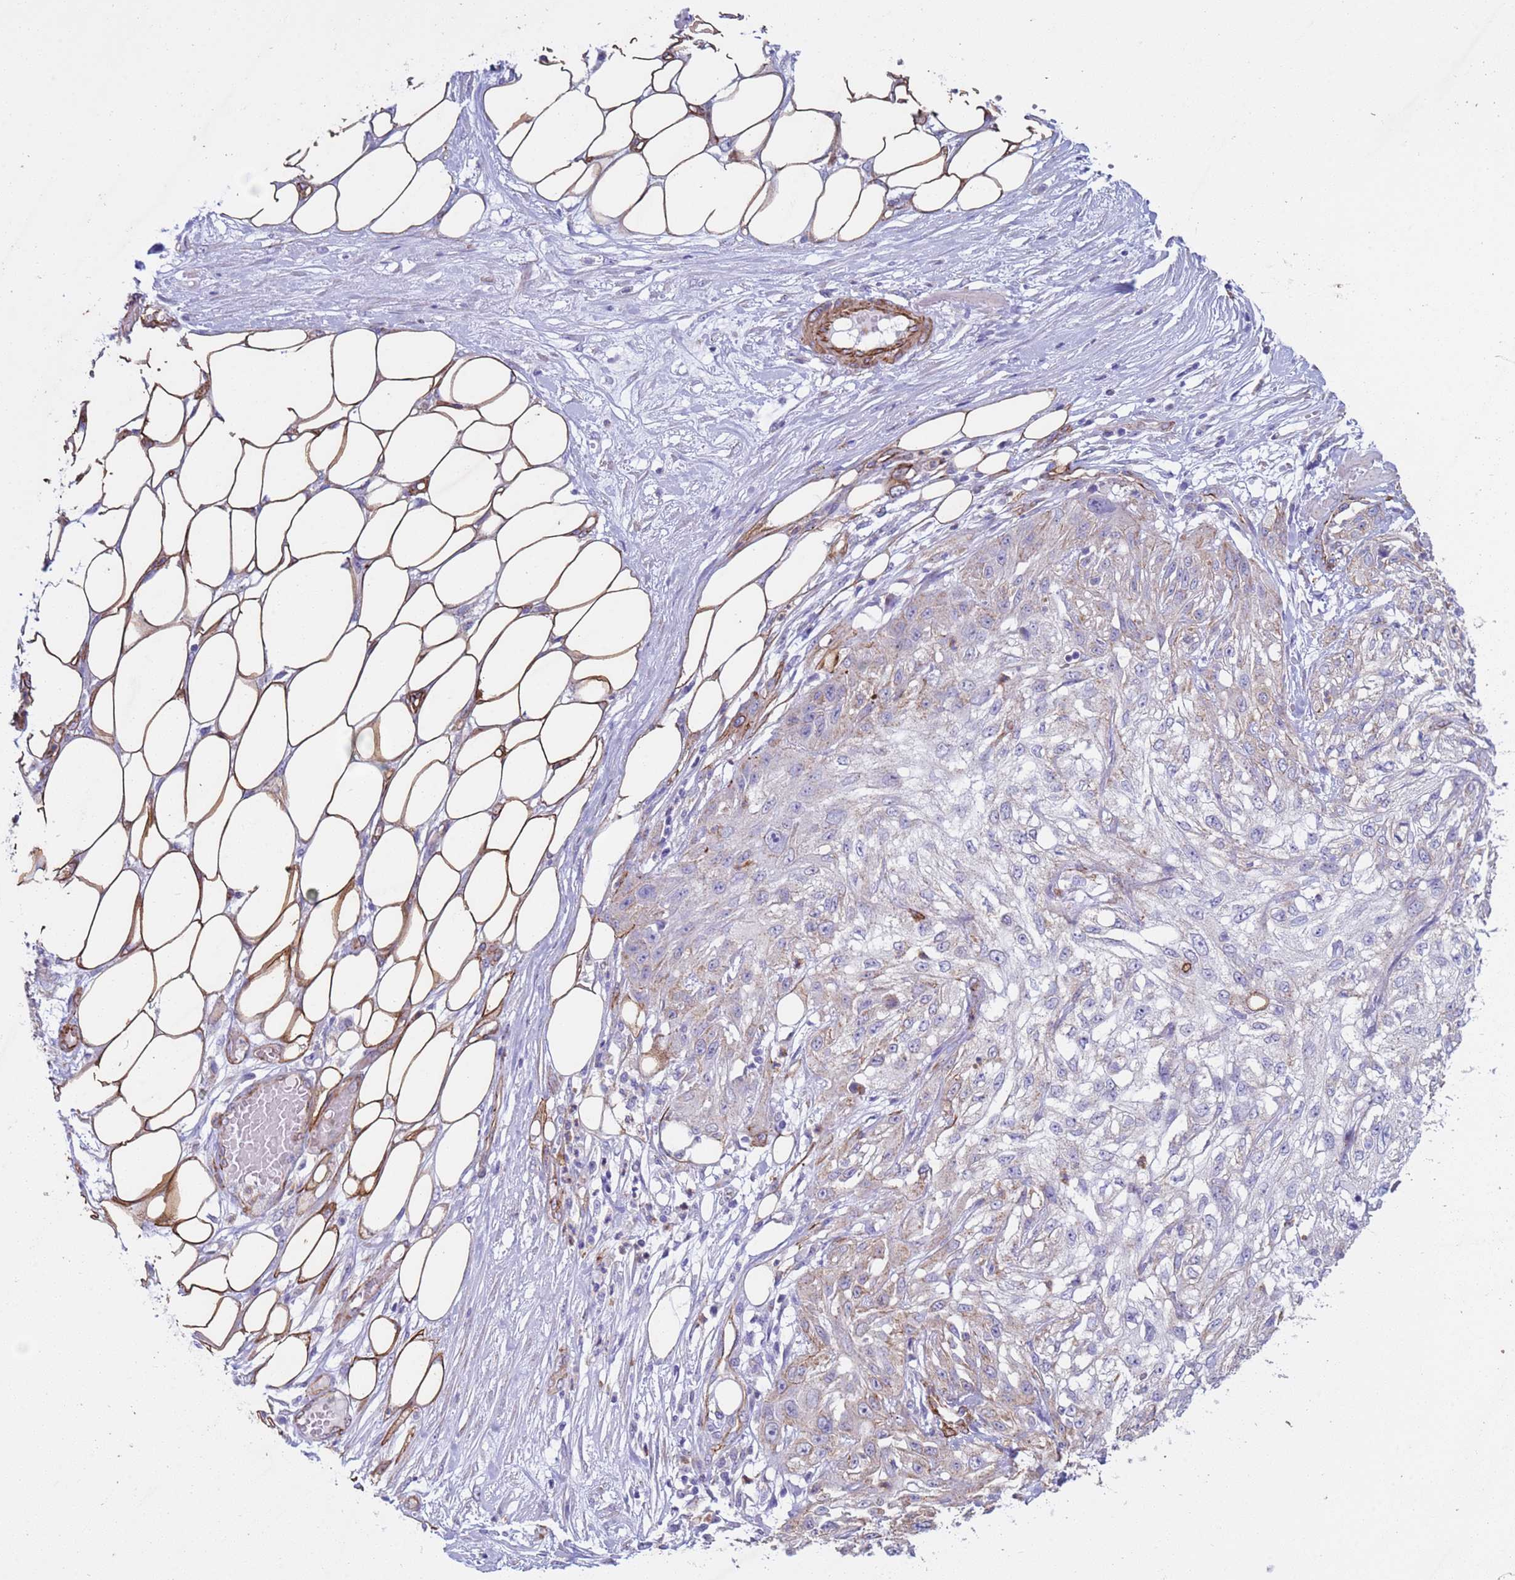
{"staining": {"intensity": "weak", "quantity": "<25%", "location": "cytoplasmic/membranous"}, "tissue": "skin cancer", "cell_type": "Tumor cells", "image_type": "cancer", "snomed": [{"axis": "morphology", "description": "Squamous cell carcinoma, NOS"}, {"axis": "morphology", "description": "Squamous cell carcinoma, metastatic, NOS"}, {"axis": "topography", "description": "Skin"}, {"axis": "topography", "description": "Lymph node"}], "caption": "Immunohistochemistry histopathology image of skin cancer (squamous cell carcinoma) stained for a protein (brown), which shows no staining in tumor cells.", "gene": "GASK1A", "patient": {"sex": "male", "age": 75}}